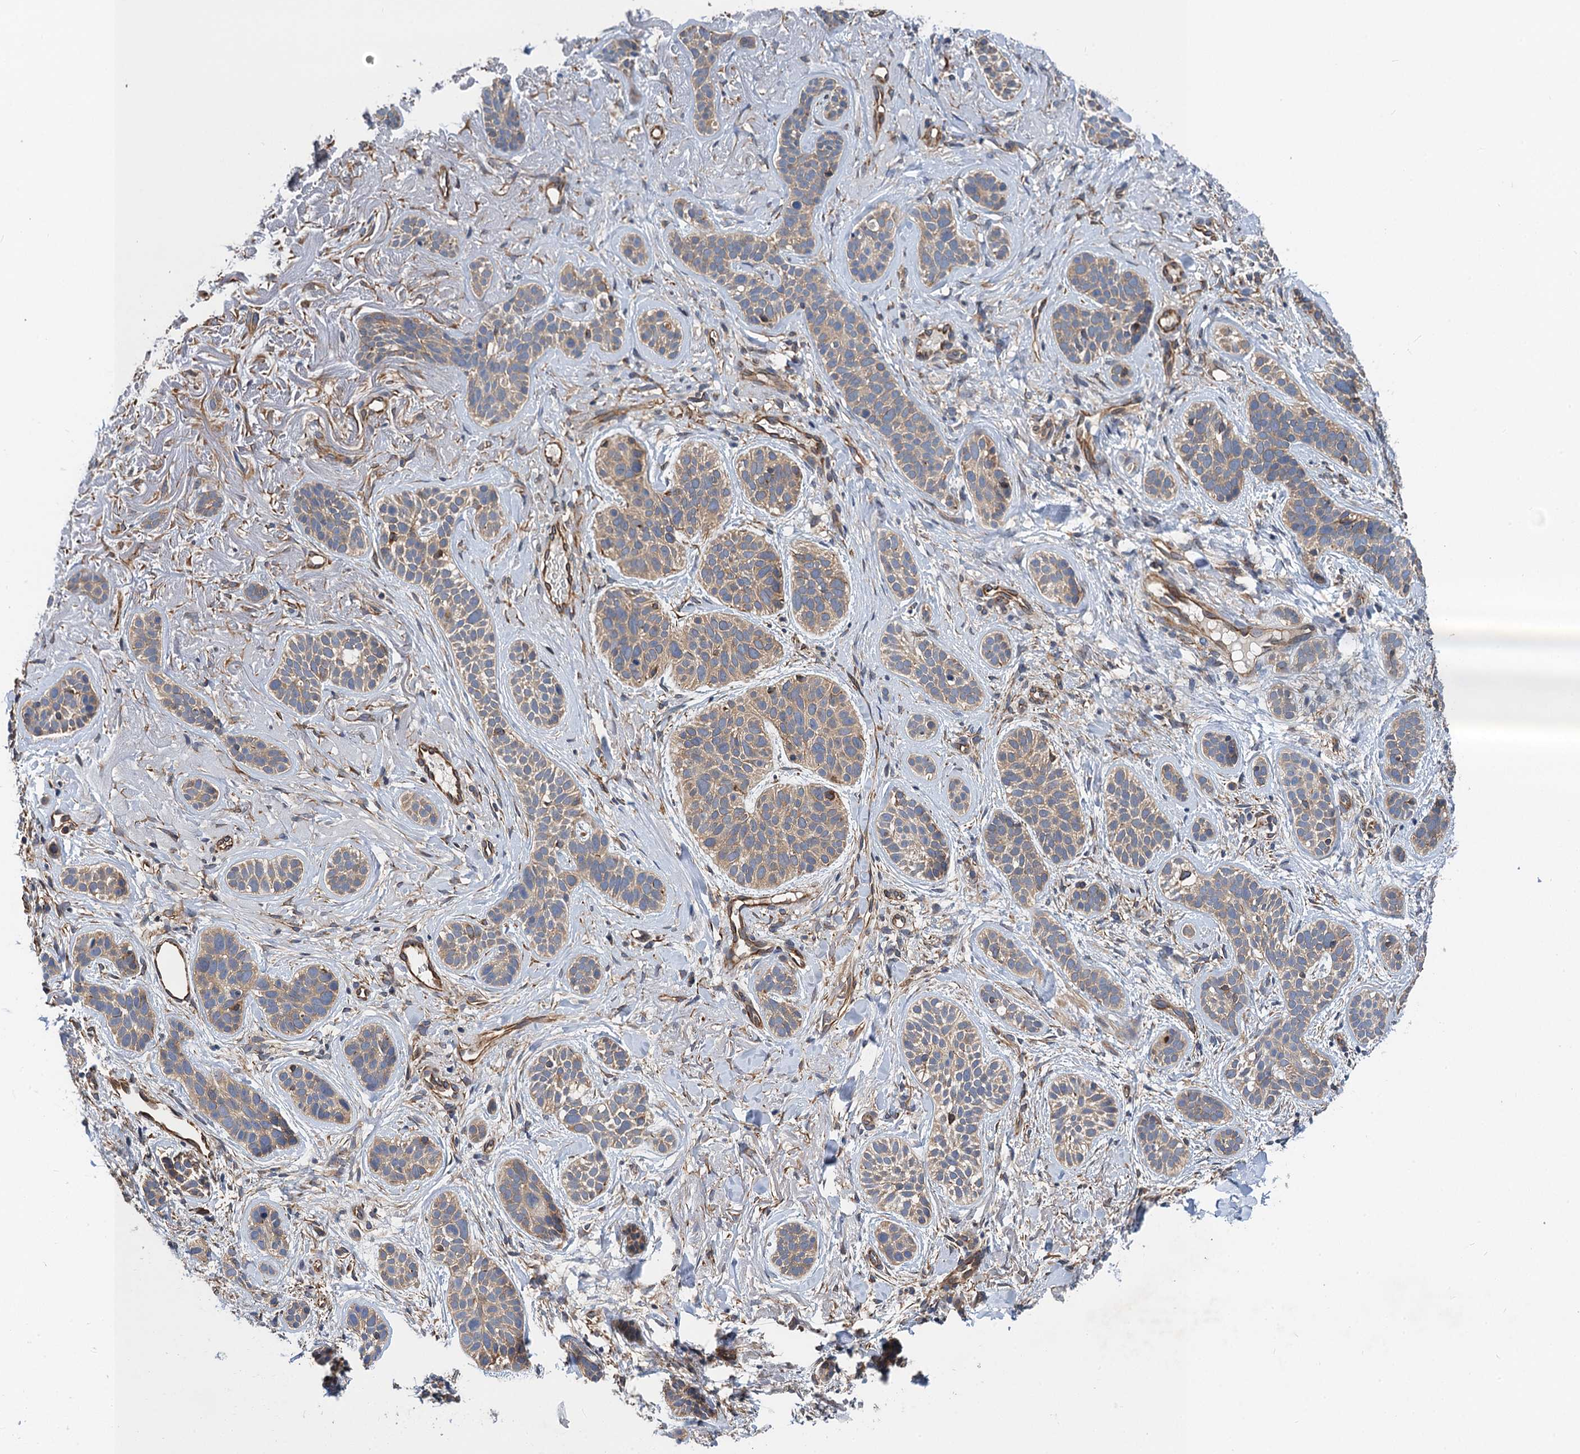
{"staining": {"intensity": "weak", "quantity": ">75%", "location": "cytoplasmic/membranous"}, "tissue": "skin cancer", "cell_type": "Tumor cells", "image_type": "cancer", "snomed": [{"axis": "morphology", "description": "Basal cell carcinoma"}, {"axis": "topography", "description": "Skin"}], "caption": "IHC of human skin basal cell carcinoma demonstrates low levels of weak cytoplasmic/membranous positivity in approximately >75% of tumor cells.", "gene": "PJA2", "patient": {"sex": "male", "age": 71}}